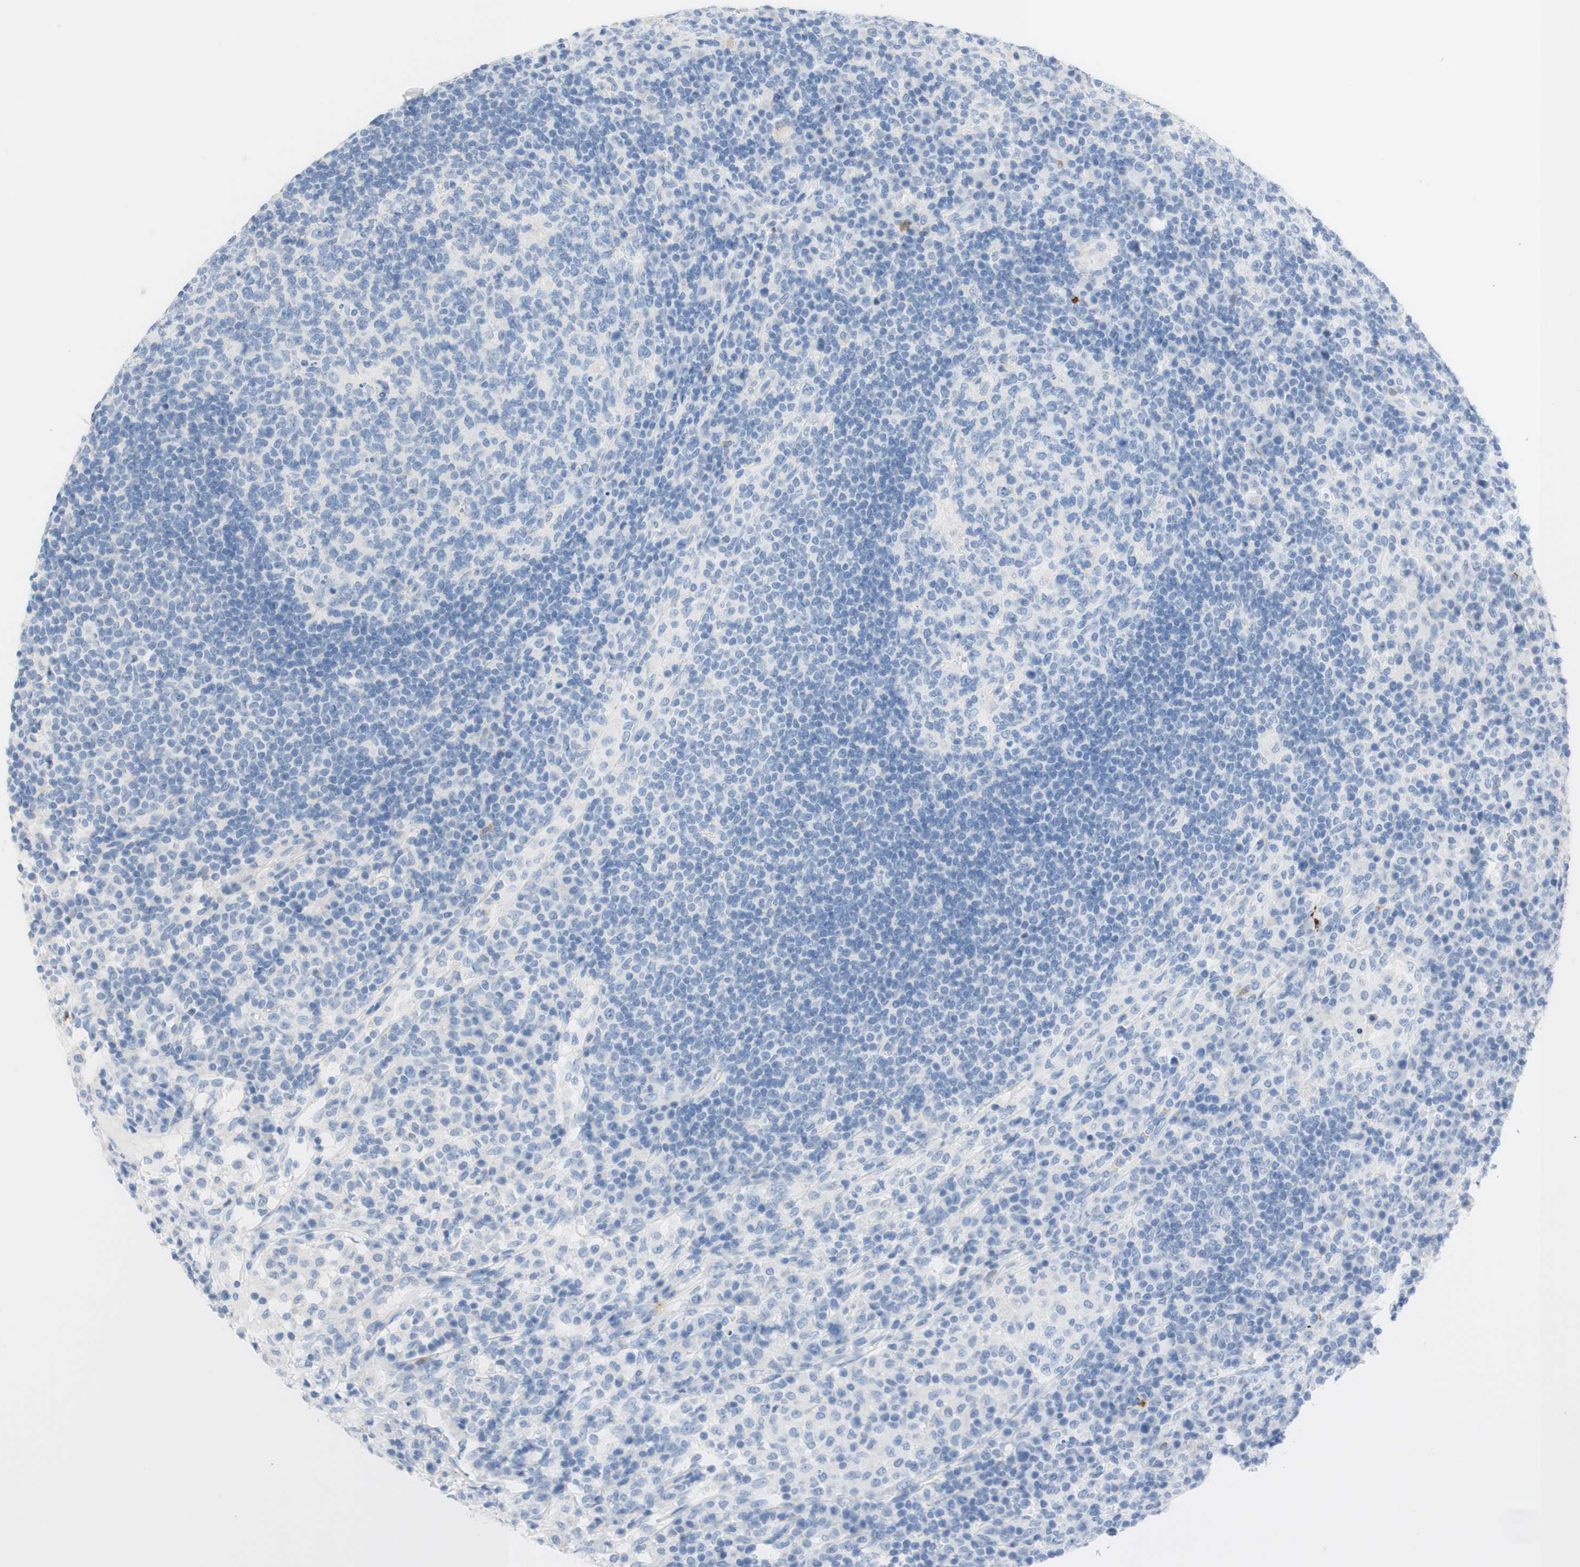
{"staining": {"intensity": "negative", "quantity": "none", "location": "none"}, "tissue": "lymph node", "cell_type": "Germinal center cells", "image_type": "normal", "snomed": [{"axis": "morphology", "description": "Normal tissue, NOS"}, {"axis": "topography", "description": "Lymph node"}], "caption": "This is a photomicrograph of IHC staining of unremarkable lymph node, which shows no staining in germinal center cells. The staining is performed using DAB brown chromogen with nuclei counter-stained in using hematoxylin.", "gene": "CEACAM1", "patient": {"sex": "female", "age": 53}}